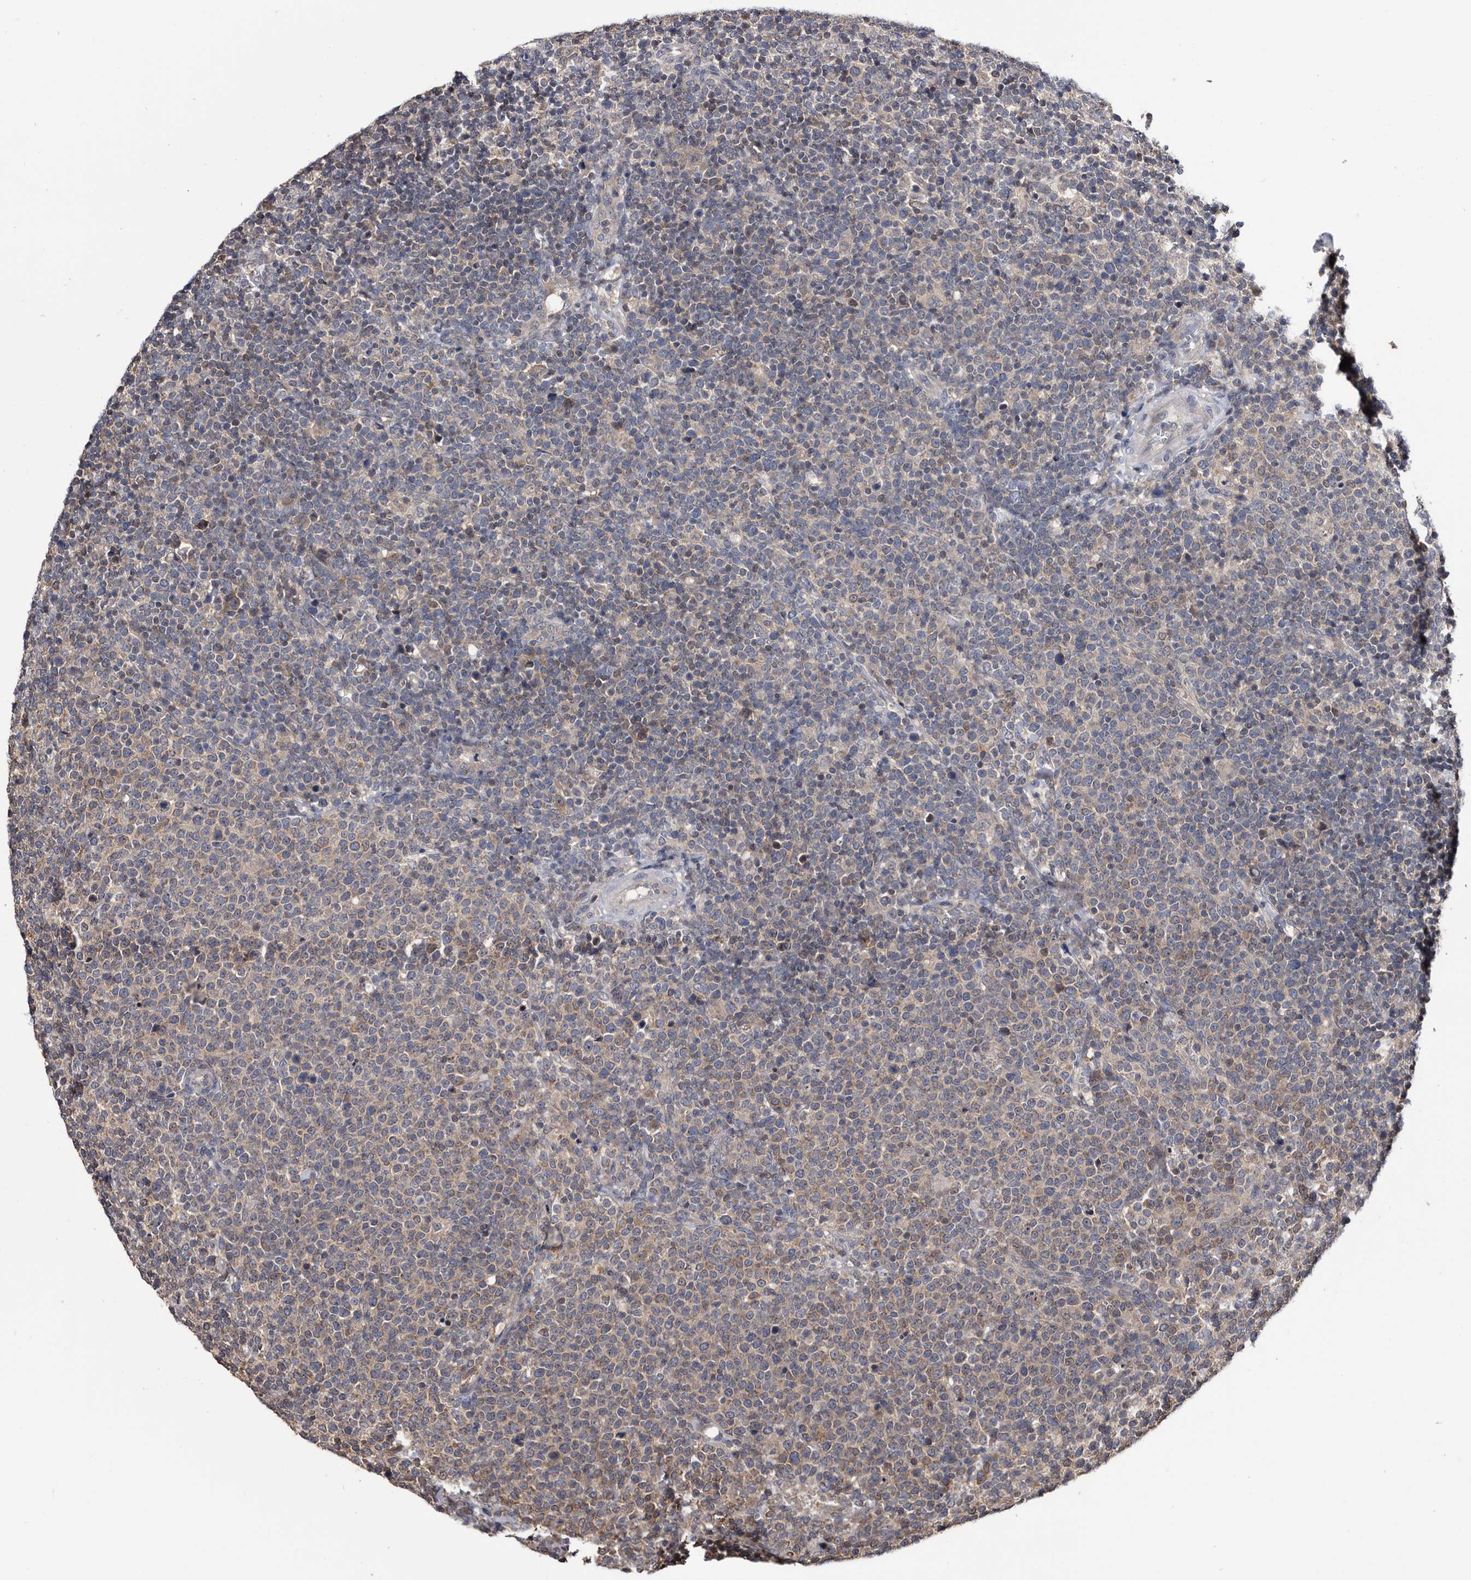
{"staining": {"intensity": "weak", "quantity": "<25%", "location": "cytoplasmic/membranous"}, "tissue": "lymphoma", "cell_type": "Tumor cells", "image_type": "cancer", "snomed": [{"axis": "morphology", "description": "Malignant lymphoma, non-Hodgkin's type, High grade"}, {"axis": "topography", "description": "Lymph node"}], "caption": "Immunohistochemistry histopathology image of human malignant lymphoma, non-Hodgkin's type (high-grade) stained for a protein (brown), which demonstrates no staining in tumor cells.", "gene": "TTI2", "patient": {"sex": "male", "age": 61}}